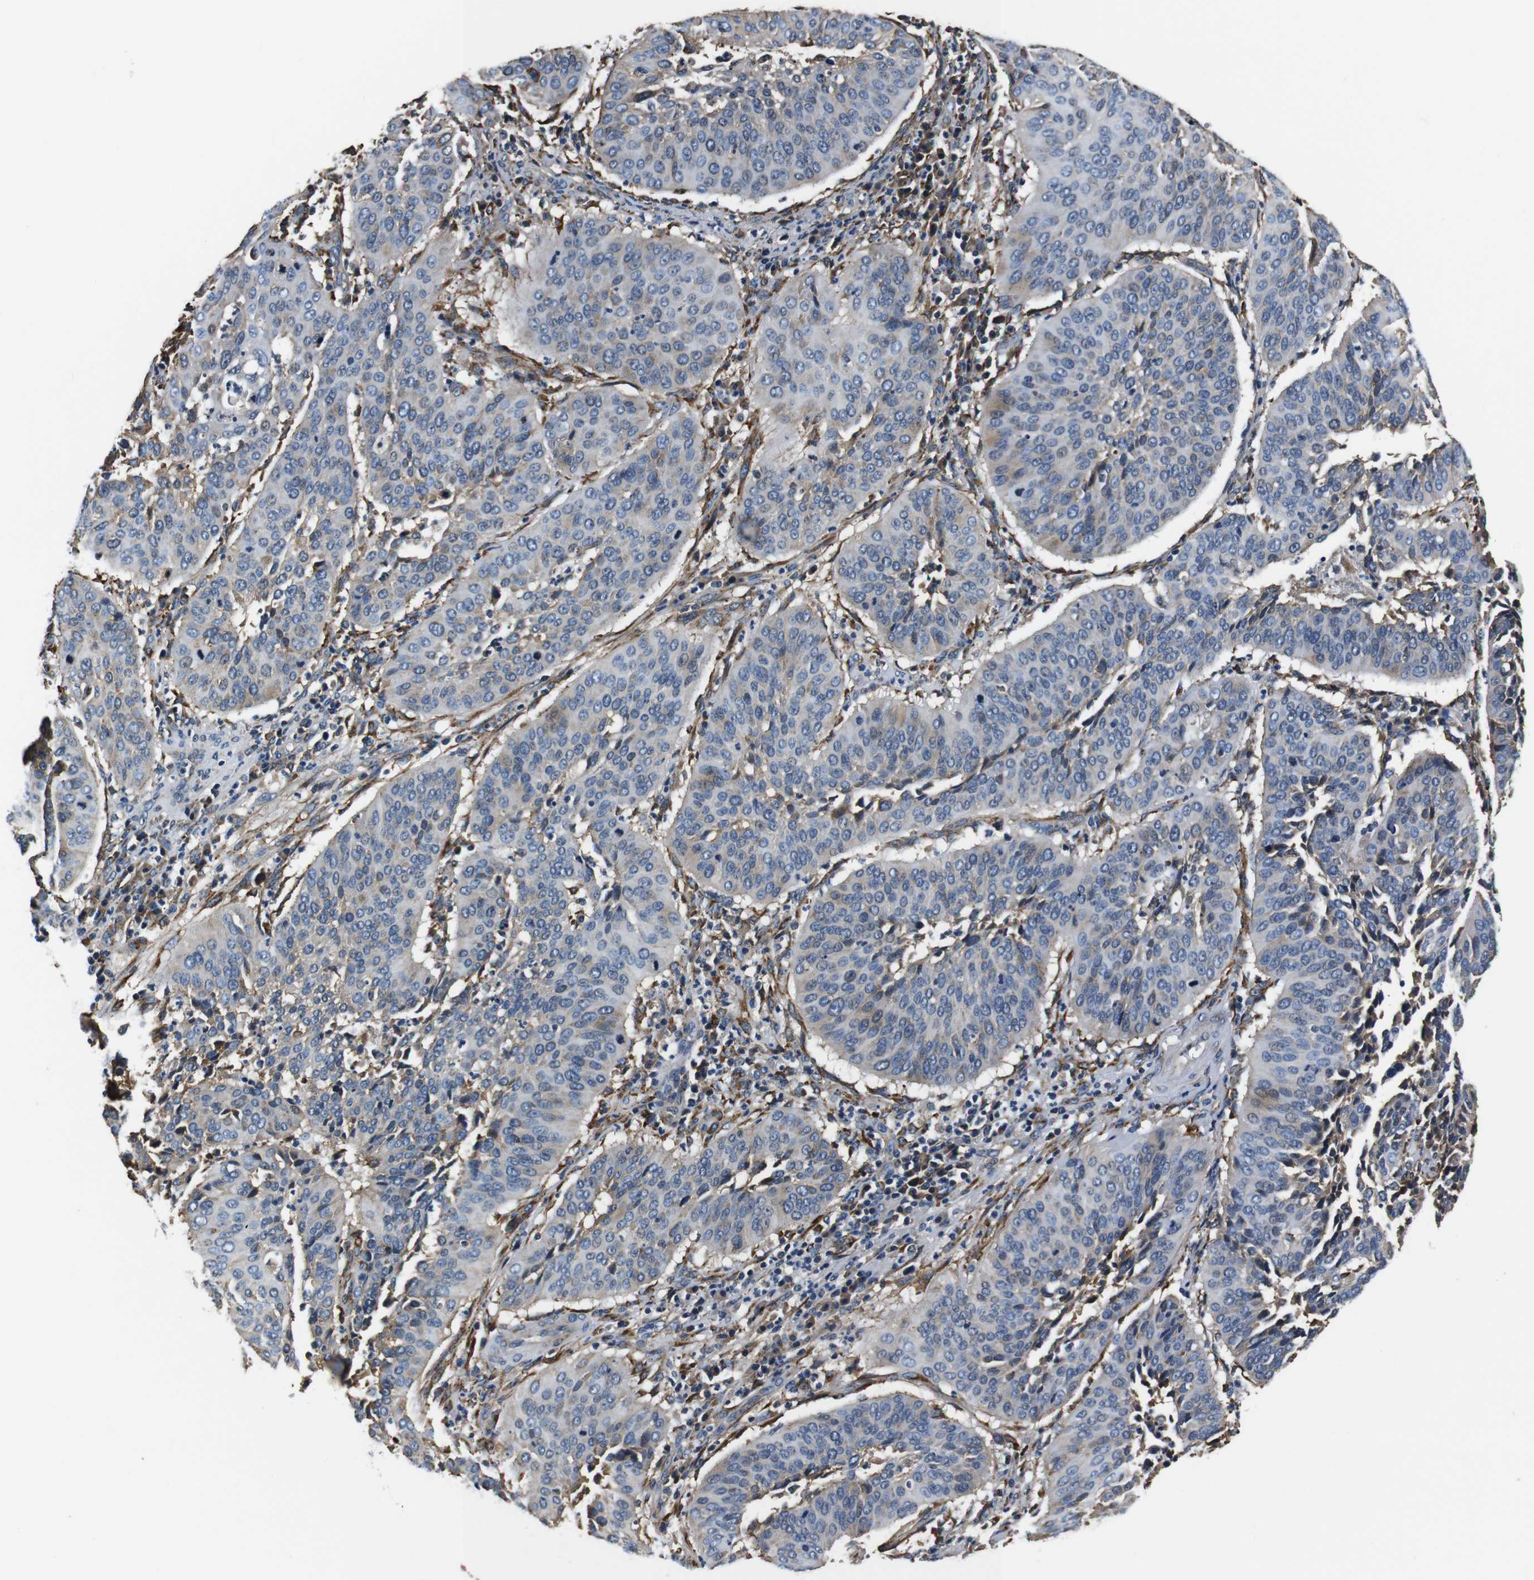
{"staining": {"intensity": "weak", "quantity": "<25%", "location": "cytoplasmic/membranous"}, "tissue": "cervical cancer", "cell_type": "Tumor cells", "image_type": "cancer", "snomed": [{"axis": "morphology", "description": "Normal tissue, NOS"}, {"axis": "morphology", "description": "Squamous cell carcinoma, NOS"}, {"axis": "topography", "description": "Cervix"}], "caption": "This is a histopathology image of immunohistochemistry (IHC) staining of cervical squamous cell carcinoma, which shows no positivity in tumor cells. The staining is performed using DAB (3,3'-diaminobenzidine) brown chromogen with nuclei counter-stained in using hematoxylin.", "gene": "COL1A1", "patient": {"sex": "female", "age": 39}}